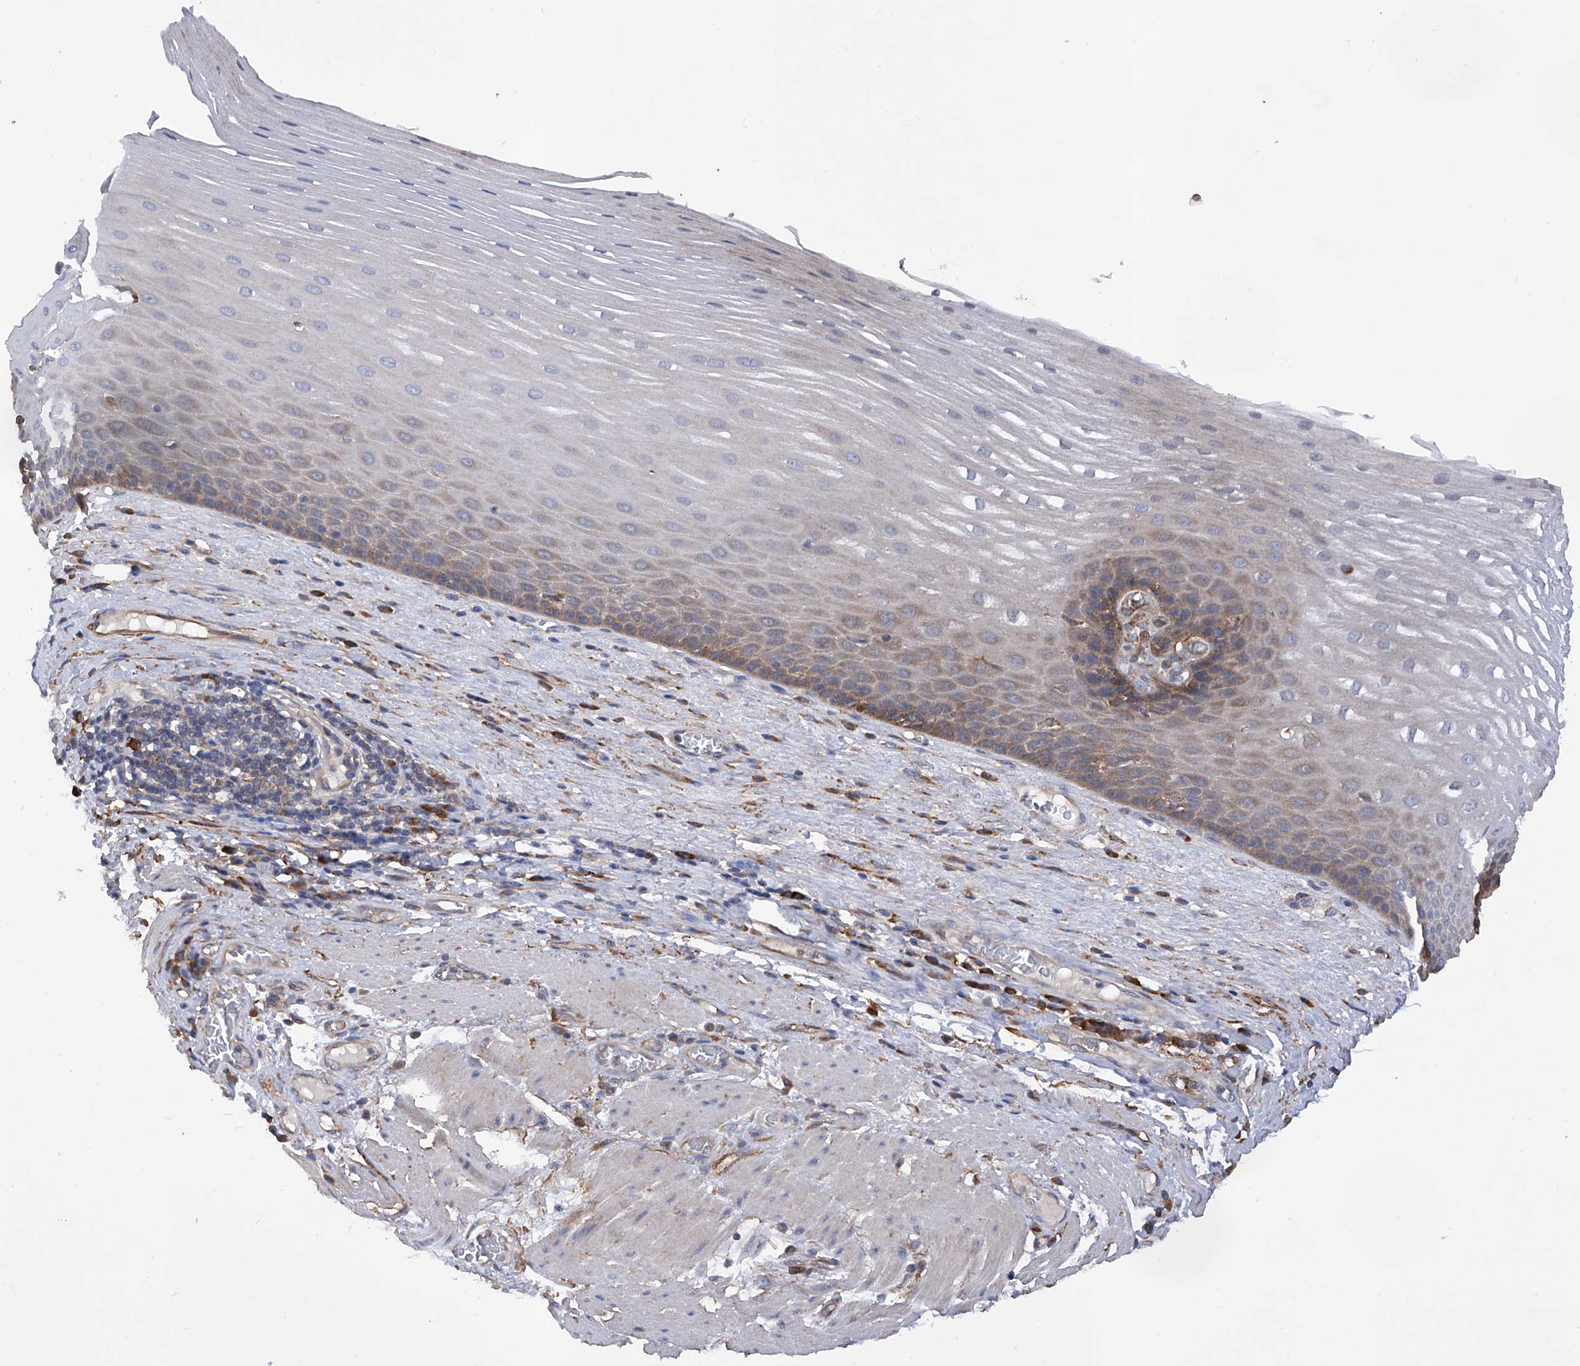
{"staining": {"intensity": "moderate", "quantity": "25%-75%", "location": "cytoplasmic/membranous"}, "tissue": "esophagus", "cell_type": "Squamous epithelial cells", "image_type": "normal", "snomed": [{"axis": "morphology", "description": "Normal tissue, NOS"}, {"axis": "topography", "description": "Esophagus"}], "caption": "Immunohistochemical staining of benign human esophagus exhibits 25%-75% levels of moderate cytoplasmic/membranous protein positivity in approximately 25%-75% of squamous epithelial cells. Nuclei are stained in blue.", "gene": "INPP5B", "patient": {"sex": "male", "age": 62}}